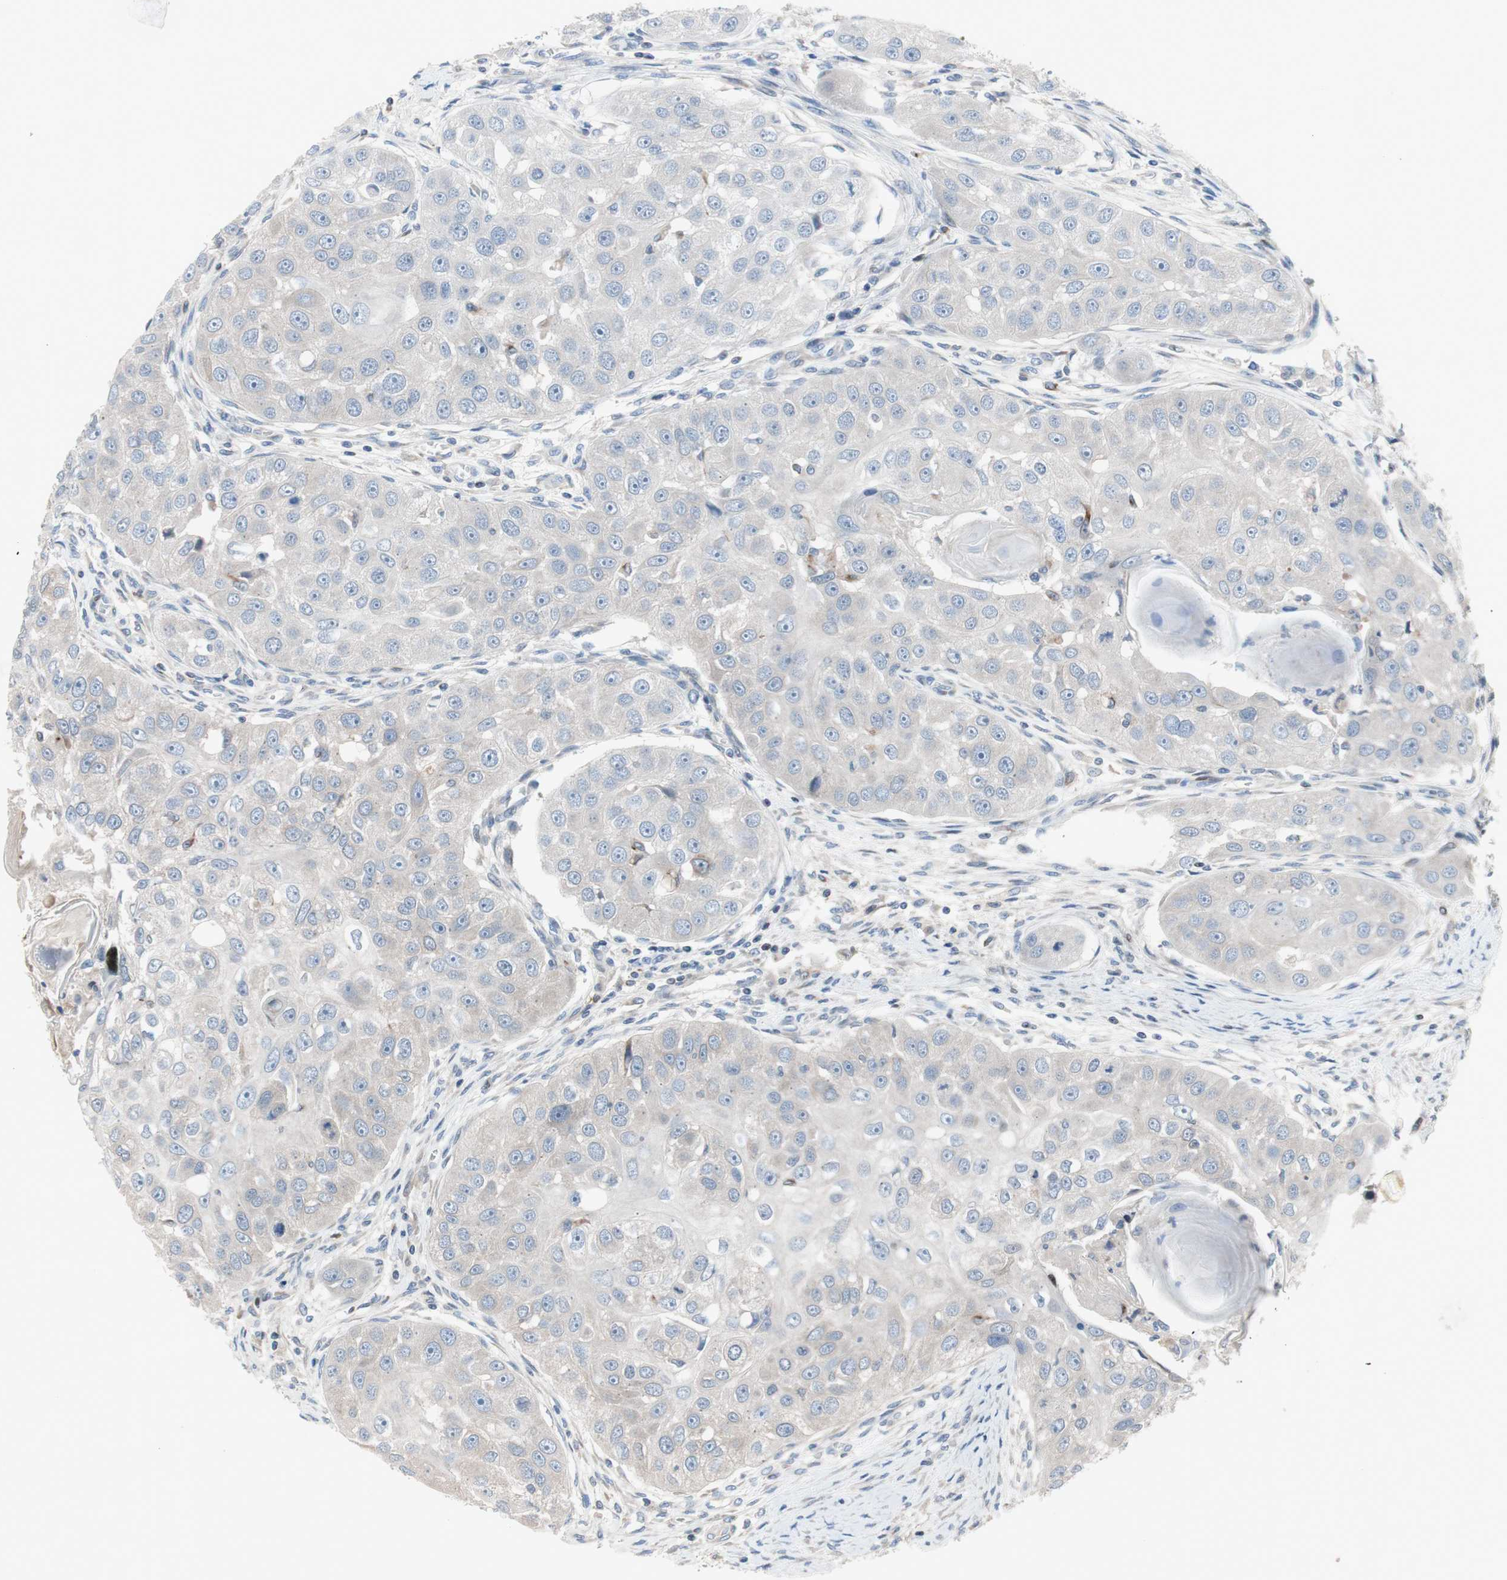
{"staining": {"intensity": "negative", "quantity": "none", "location": "none"}, "tissue": "head and neck cancer", "cell_type": "Tumor cells", "image_type": "cancer", "snomed": [{"axis": "morphology", "description": "Normal tissue, NOS"}, {"axis": "morphology", "description": "Squamous cell carcinoma, NOS"}, {"axis": "topography", "description": "Skeletal muscle"}, {"axis": "topography", "description": "Head-Neck"}], "caption": "IHC image of human head and neck cancer stained for a protein (brown), which reveals no staining in tumor cells.", "gene": "MUTYH", "patient": {"sex": "male", "age": 51}}